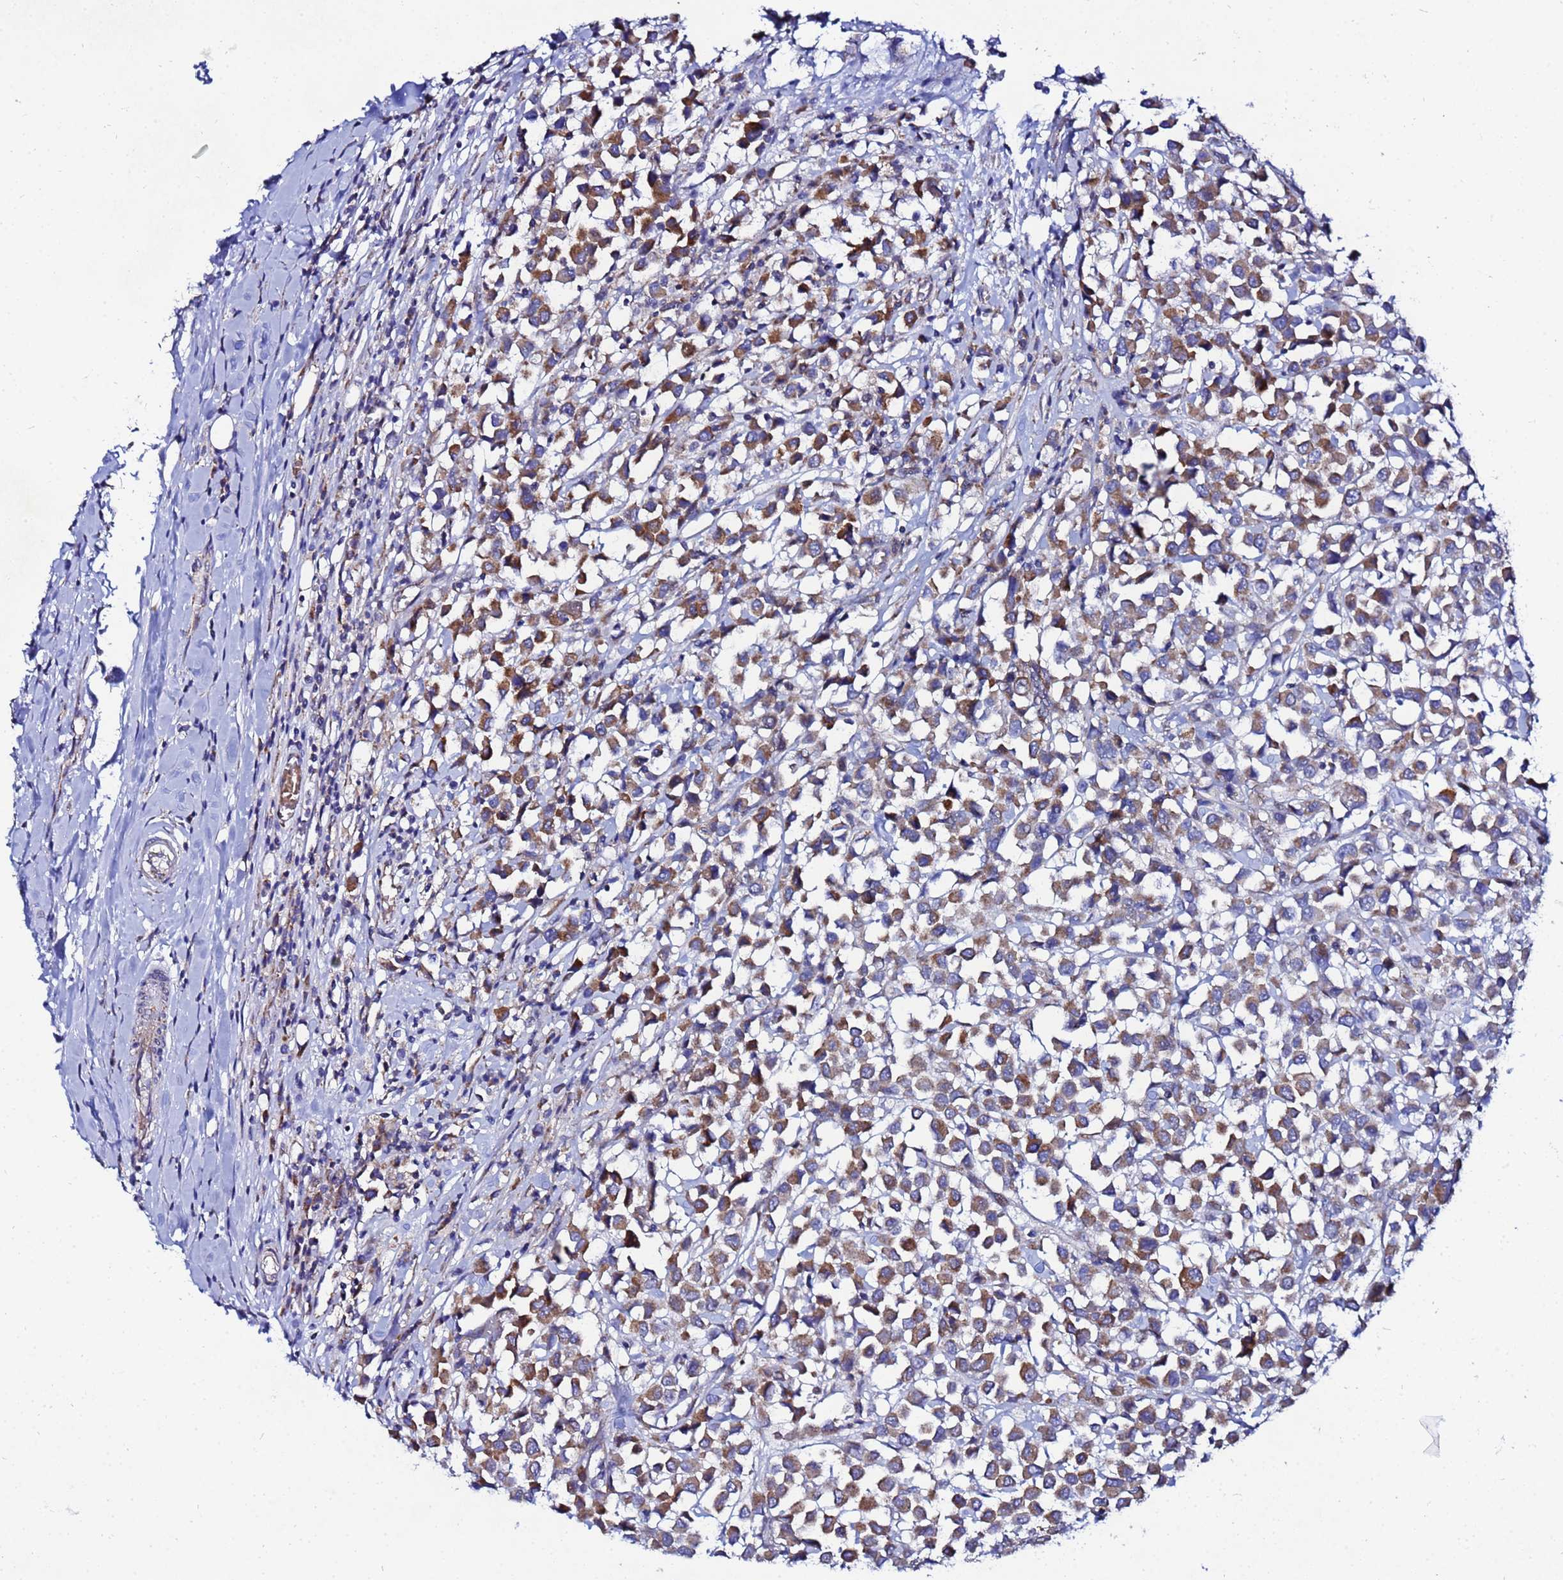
{"staining": {"intensity": "moderate", "quantity": ">75%", "location": "cytoplasmic/membranous"}, "tissue": "breast cancer", "cell_type": "Tumor cells", "image_type": "cancer", "snomed": [{"axis": "morphology", "description": "Duct carcinoma"}, {"axis": "topography", "description": "Breast"}], "caption": "Tumor cells reveal moderate cytoplasmic/membranous positivity in about >75% of cells in breast cancer.", "gene": "FAHD2A", "patient": {"sex": "female", "age": 61}}